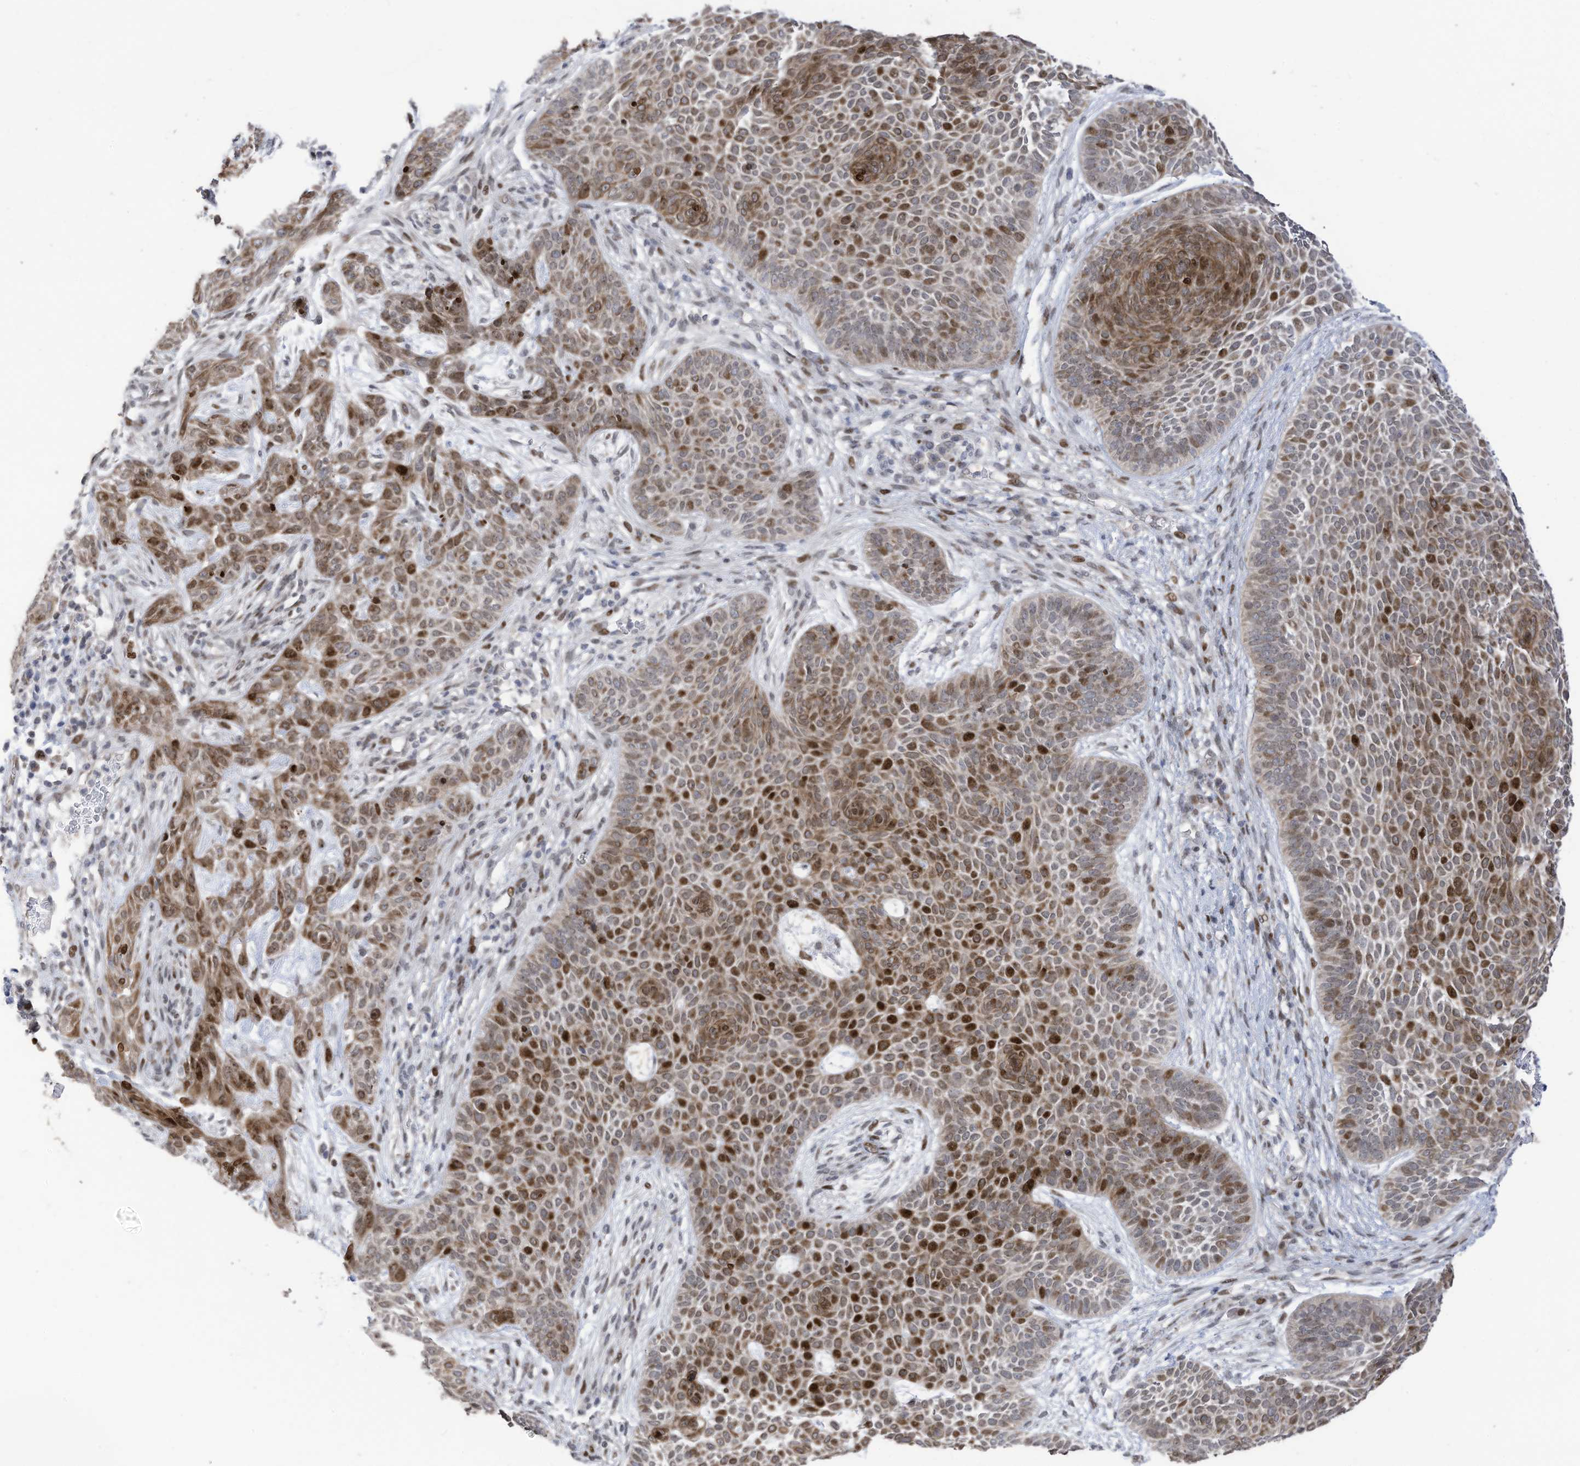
{"staining": {"intensity": "moderate", "quantity": "25%-75%", "location": "cytoplasmic/membranous,nuclear"}, "tissue": "skin cancer", "cell_type": "Tumor cells", "image_type": "cancer", "snomed": [{"axis": "morphology", "description": "Basal cell carcinoma"}, {"axis": "topography", "description": "Skin"}], "caption": "Protein expression analysis of human basal cell carcinoma (skin) reveals moderate cytoplasmic/membranous and nuclear positivity in about 25%-75% of tumor cells.", "gene": "RABL3", "patient": {"sex": "male", "age": 85}}